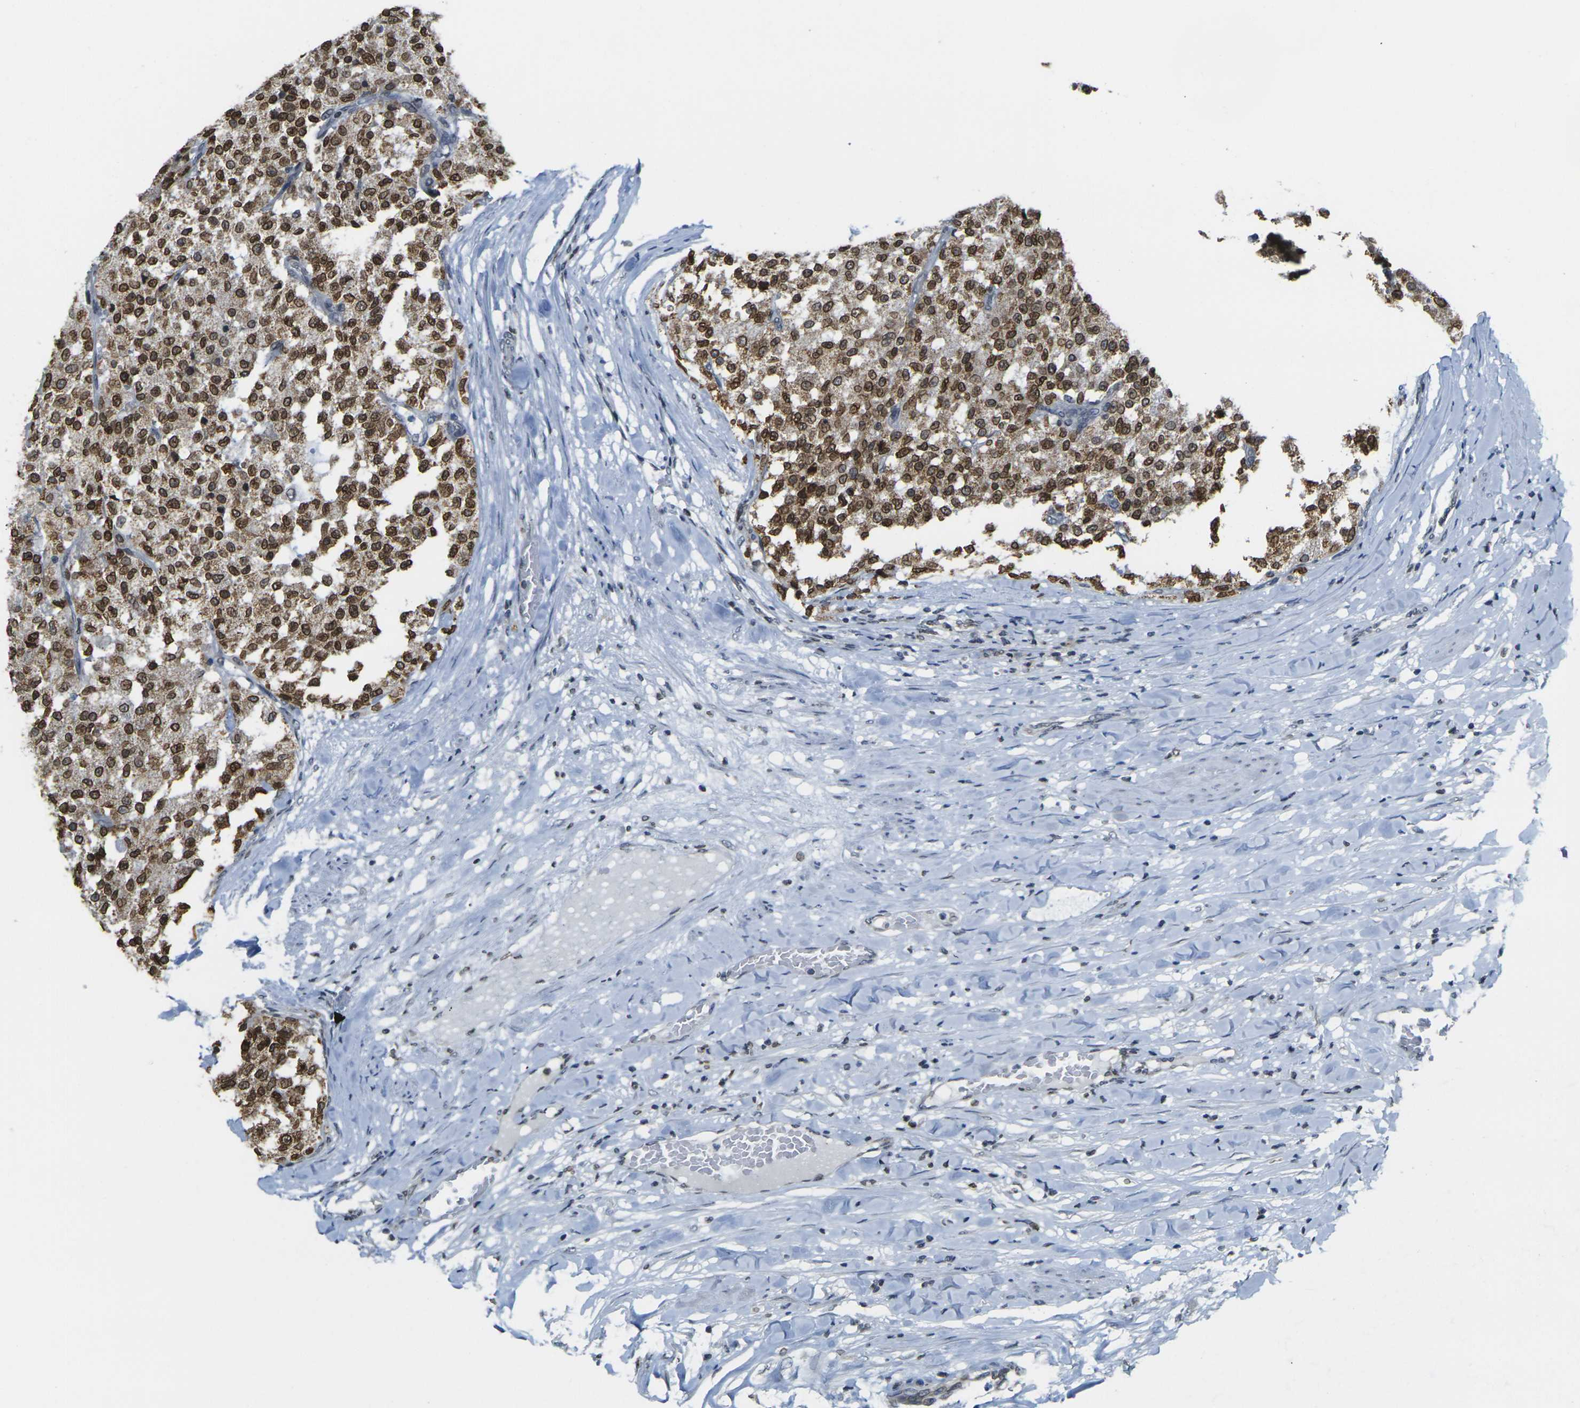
{"staining": {"intensity": "strong", "quantity": ">75%", "location": "cytoplasmic/membranous,nuclear"}, "tissue": "testis cancer", "cell_type": "Tumor cells", "image_type": "cancer", "snomed": [{"axis": "morphology", "description": "Seminoma, NOS"}, {"axis": "topography", "description": "Testis"}], "caption": "This image shows immunohistochemistry staining of human testis cancer, with high strong cytoplasmic/membranous and nuclear positivity in approximately >75% of tumor cells.", "gene": "BRDT", "patient": {"sex": "male", "age": 59}}